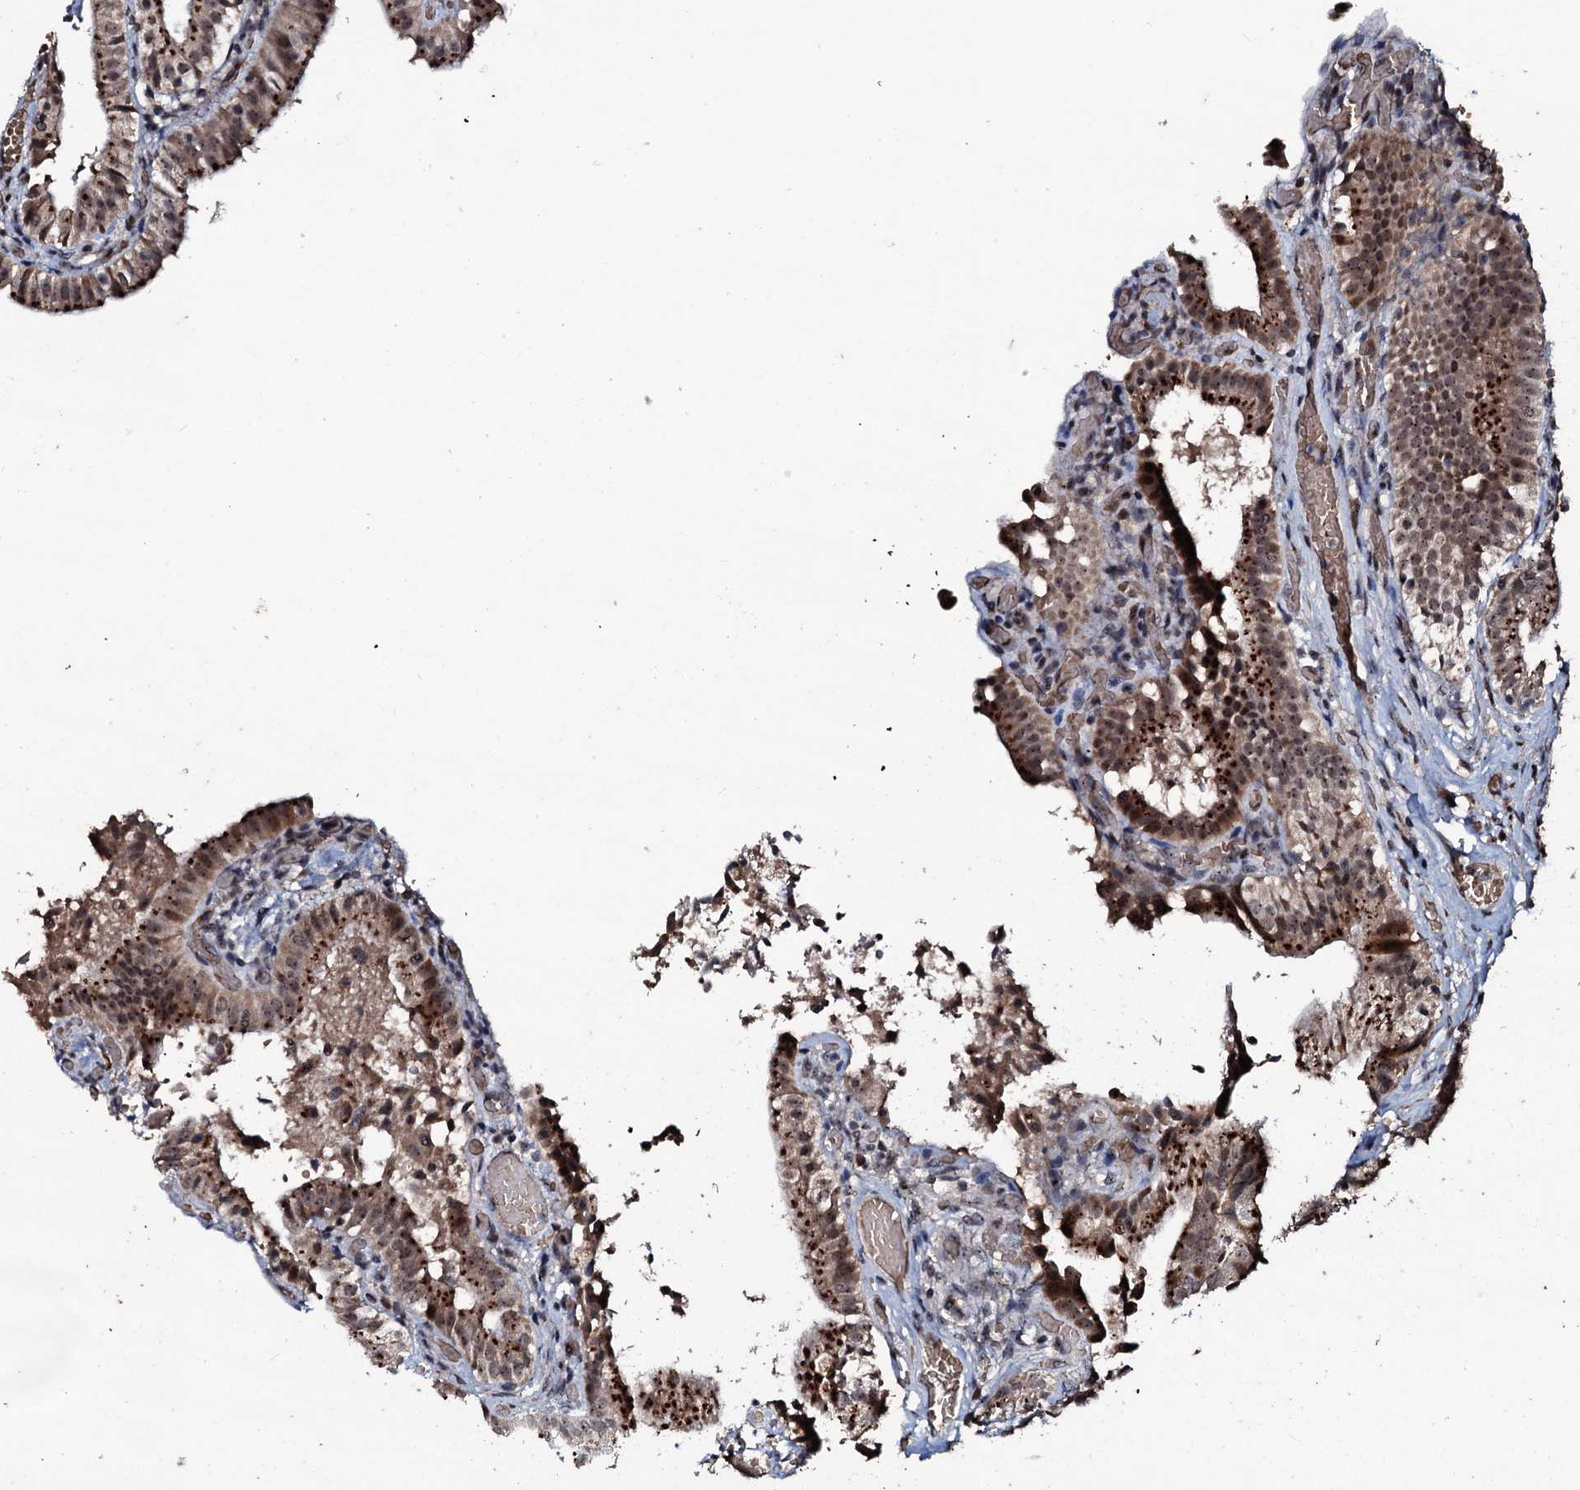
{"staining": {"intensity": "moderate", "quantity": ">75%", "location": "cytoplasmic/membranous,nuclear"}, "tissue": "gallbladder", "cell_type": "Glandular cells", "image_type": "normal", "snomed": [{"axis": "morphology", "description": "Normal tissue, NOS"}, {"axis": "topography", "description": "Gallbladder"}], "caption": "Immunohistochemical staining of unremarkable human gallbladder displays moderate cytoplasmic/membranous,nuclear protein staining in approximately >75% of glandular cells.", "gene": "SUPT7L", "patient": {"sex": "female", "age": 47}}